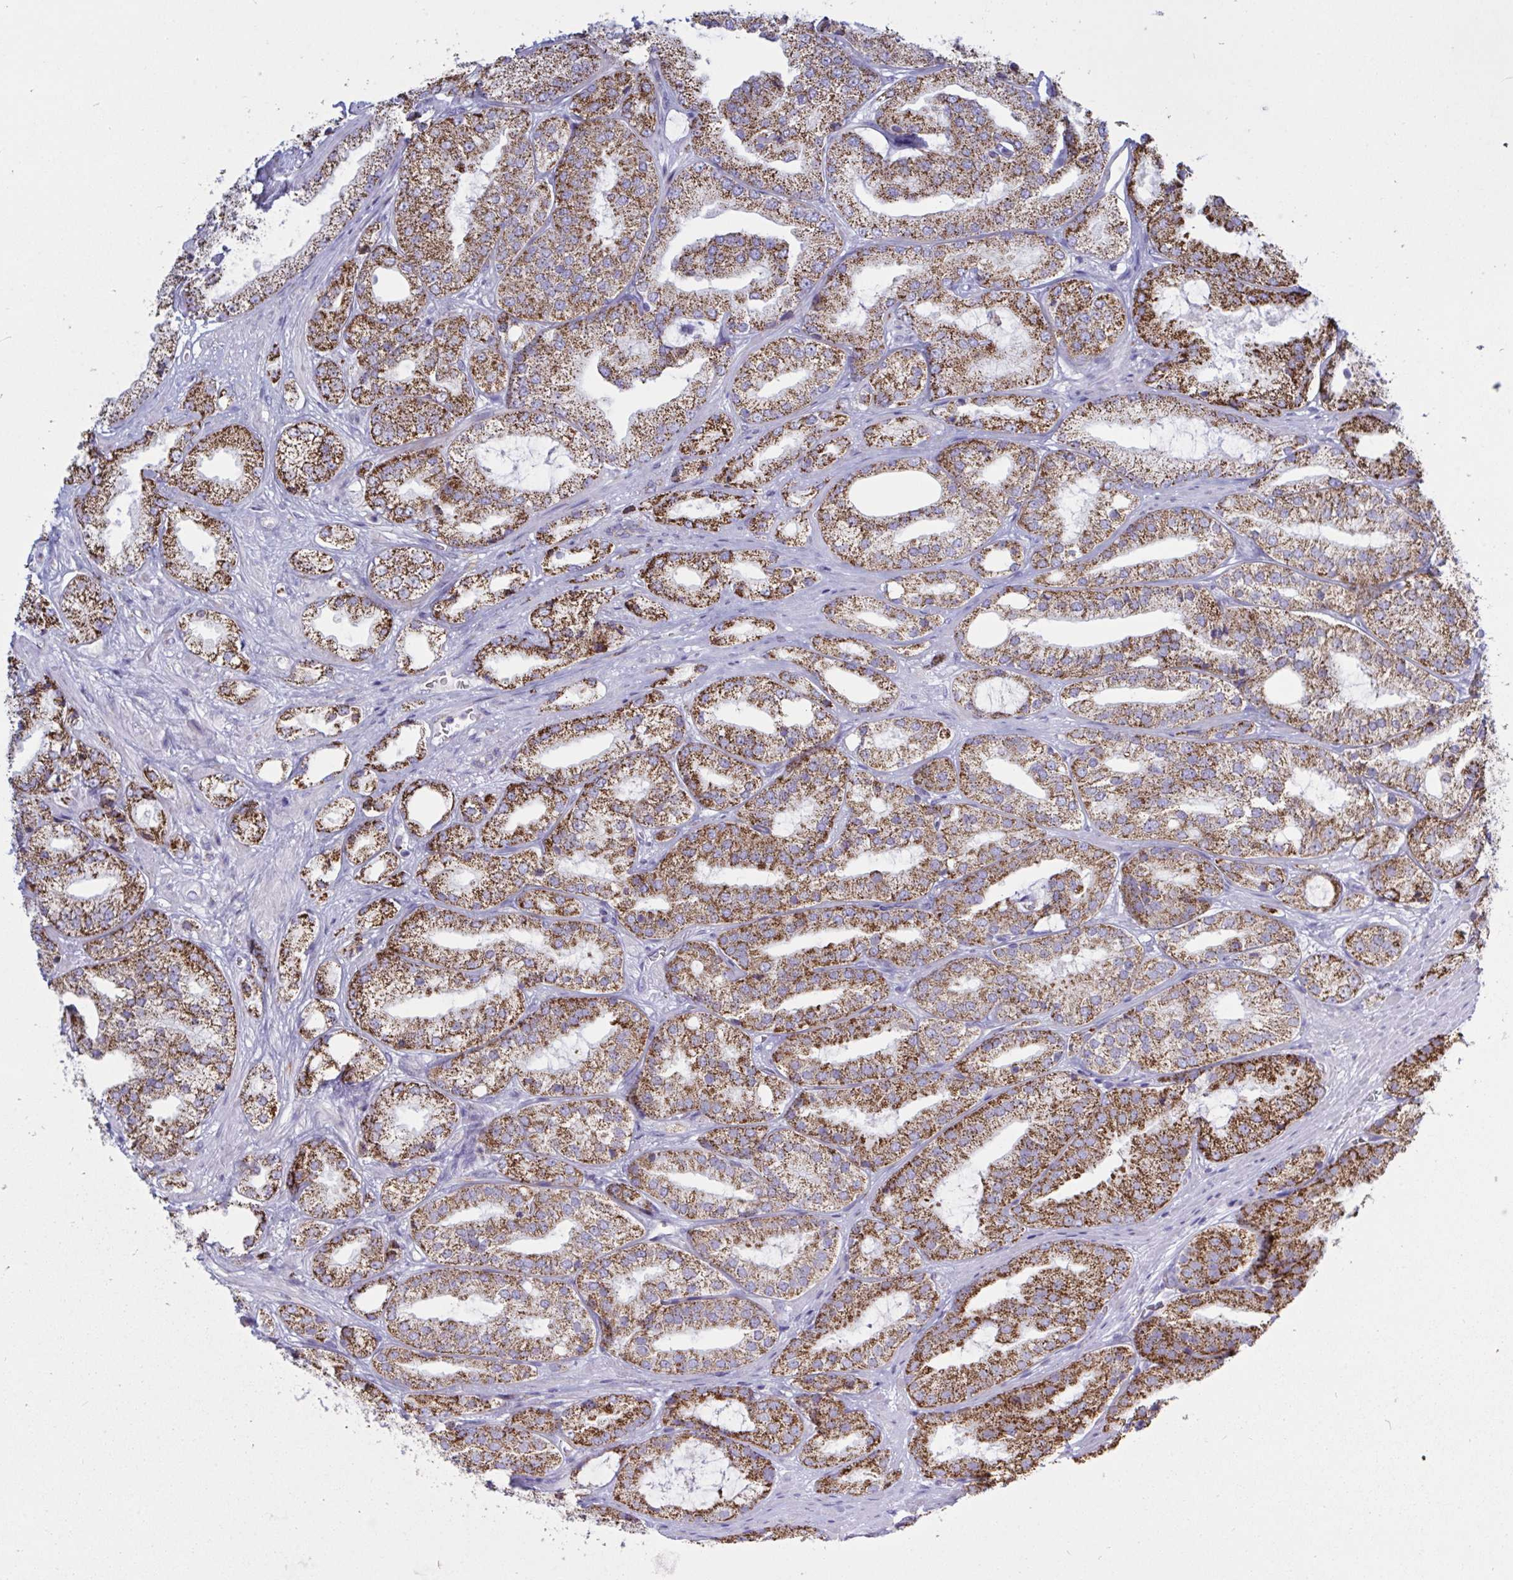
{"staining": {"intensity": "moderate", "quantity": ">75%", "location": "cytoplasmic/membranous"}, "tissue": "prostate cancer", "cell_type": "Tumor cells", "image_type": "cancer", "snomed": [{"axis": "morphology", "description": "Adenocarcinoma, High grade"}, {"axis": "topography", "description": "Prostate"}], "caption": "This histopathology image demonstrates prostate cancer stained with immunohistochemistry to label a protein in brown. The cytoplasmic/membranous of tumor cells show moderate positivity for the protein. Nuclei are counter-stained blue.", "gene": "HSPE1", "patient": {"sex": "male", "age": 68}}